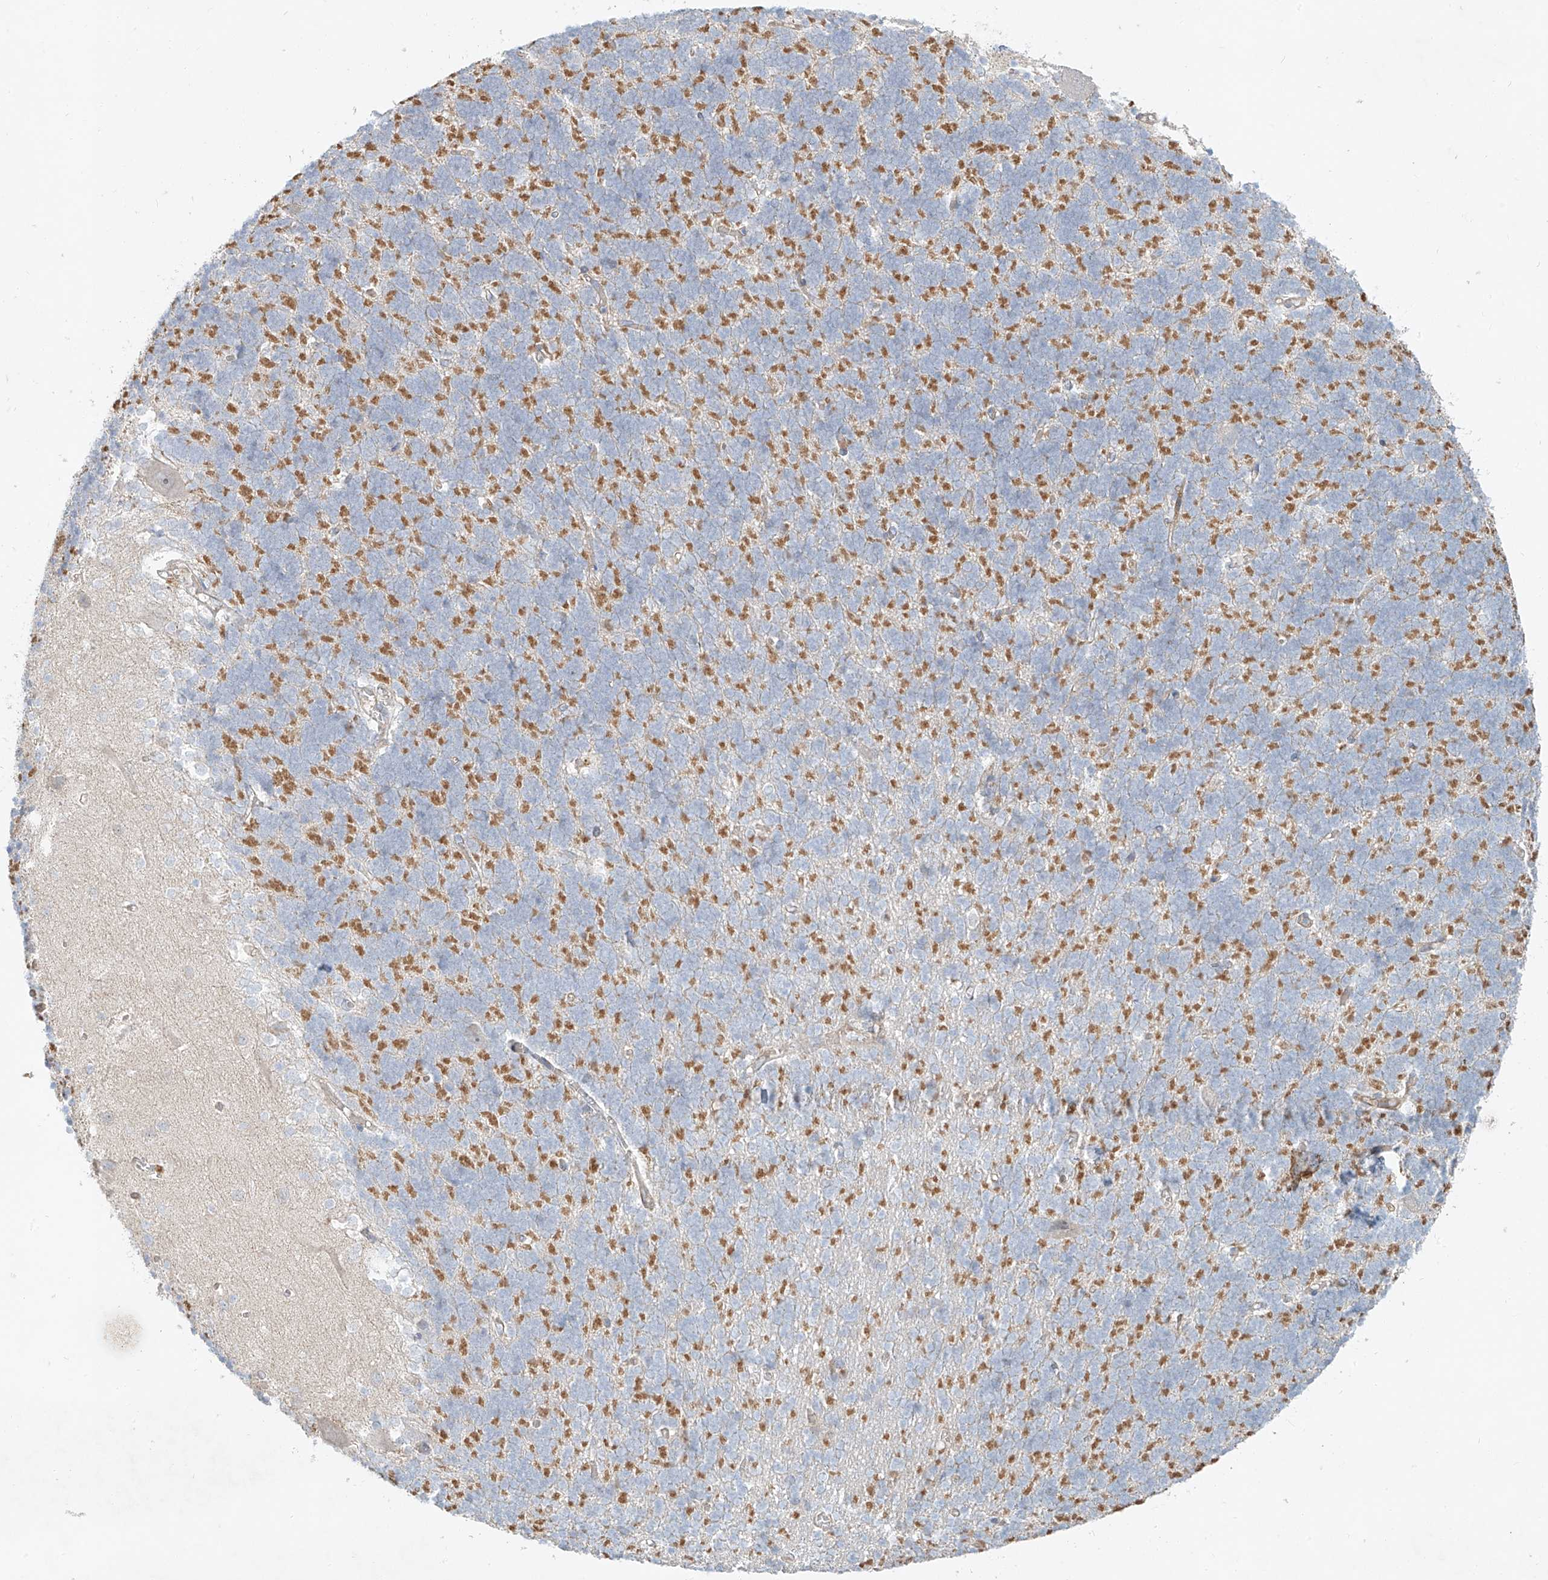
{"staining": {"intensity": "moderate", "quantity": "25%-75%", "location": "cytoplasmic/membranous"}, "tissue": "cerebellum", "cell_type": "Cells in granular layer", "image_type": "normal", "snomed": [{"axis": "morphology", "description": "Normal tissue, NOS"}, {"axis": "topography", "description": "Cerebellum"}], "caption": "DAB (3,3'-diaminobenzidine) immunohistochemical staining of benign cerebellum reveals moderate cytoplasmic/membranous protein expression in about 25%-75% of cells in granular layer. (DAB (3,3'-diaminobenzidine) = brown stain, brightfield microscopy at high magnification).", "gene": "AJM1", "patient": {"sex": "male", "age": 37}}